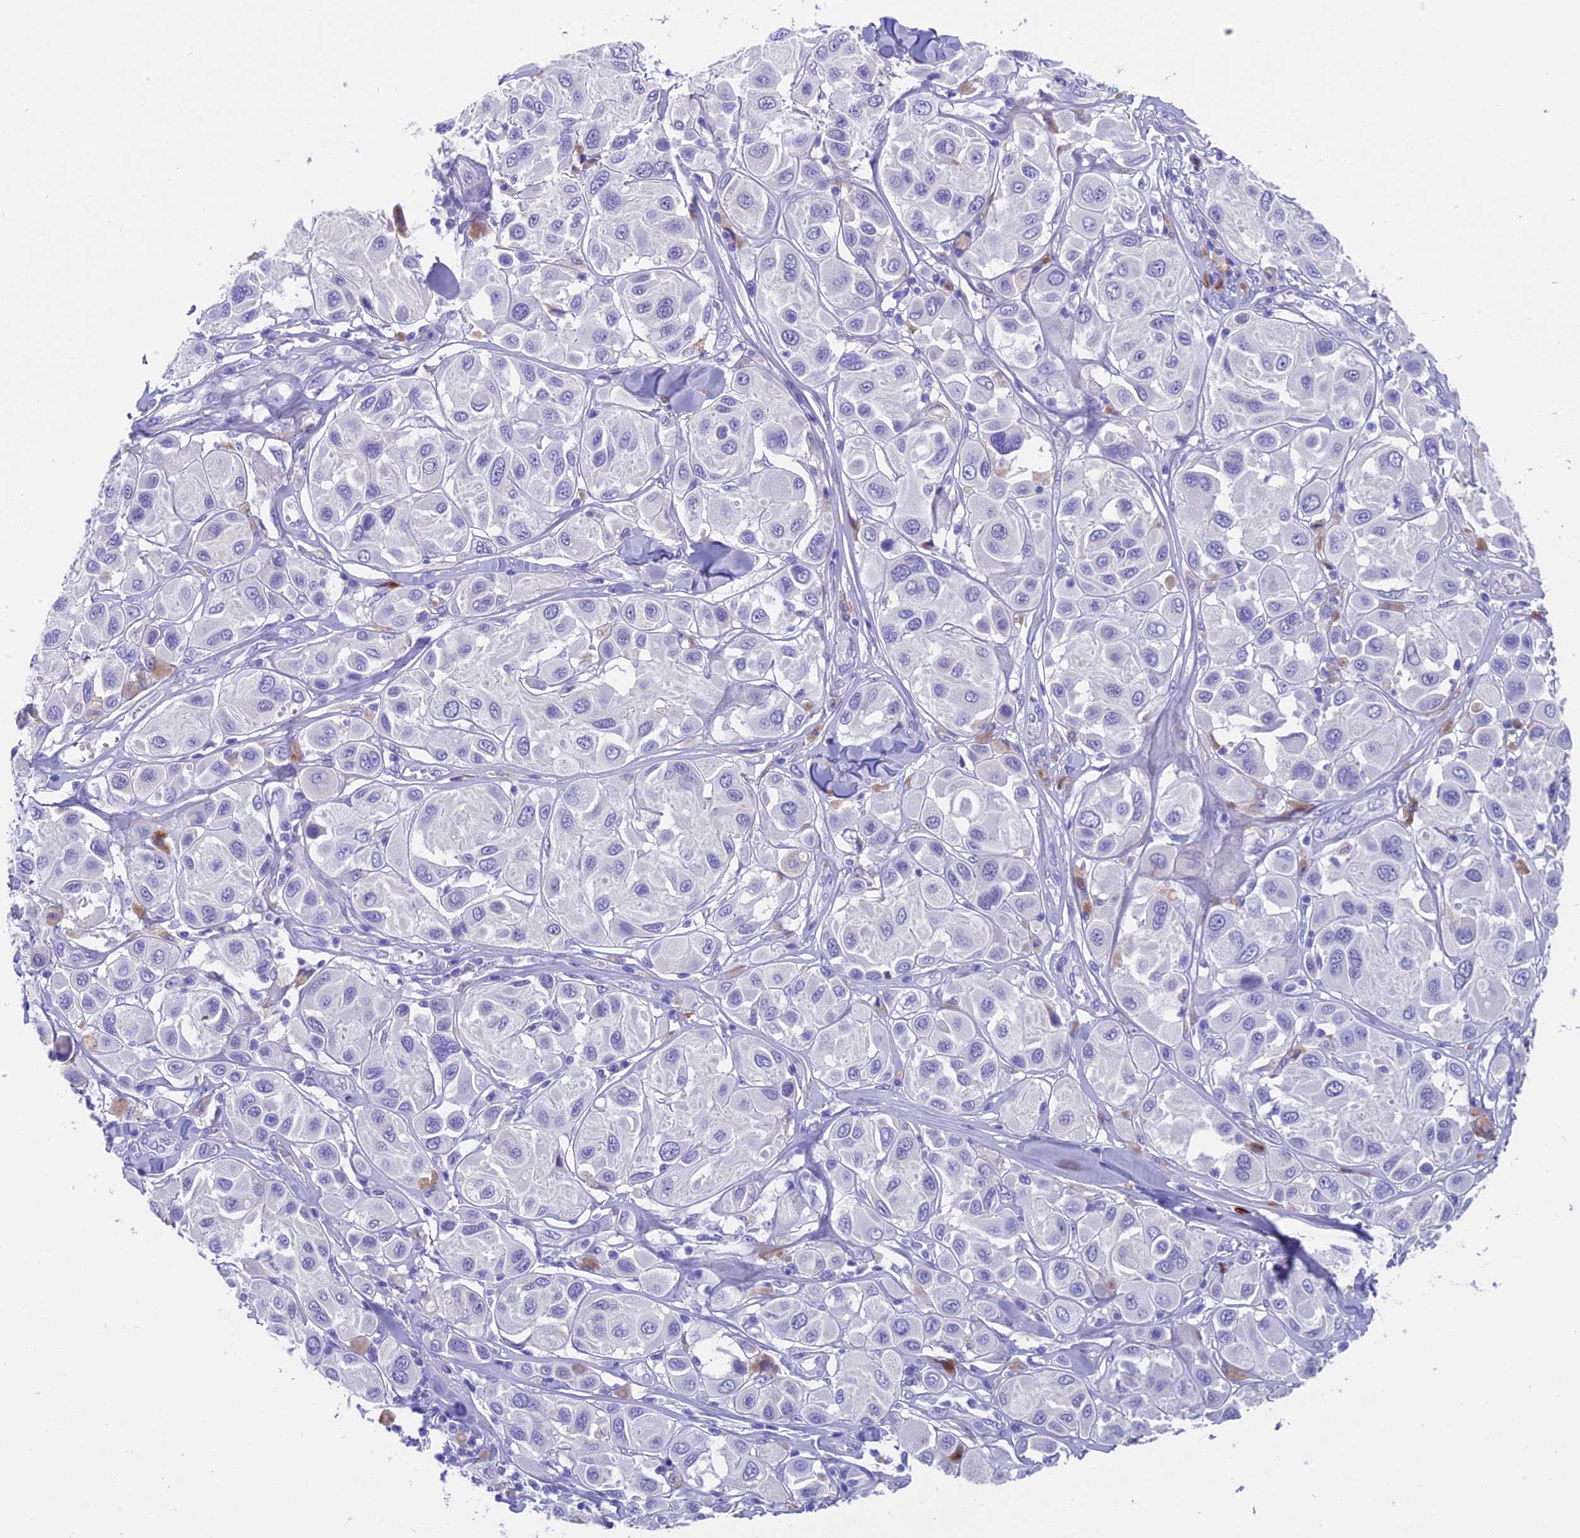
{"staining": {"intensity": "negative", "quantity": "none", "location": "none"}, "tissue": "melanoma", "cell_type": "Tumor cells", "image_type": "cancer", "snomed": [{"axis": "morphology", "description": "Malignant melanoma, Metastatic site"}, {"axis": "topography", "description": "Skin"}], "caption": "IHC of malignant melanoma (metastatic site) shows no staining in tumor cells.", "gene": "GNG11", "patient": {"sex": "male", "age": 41}}